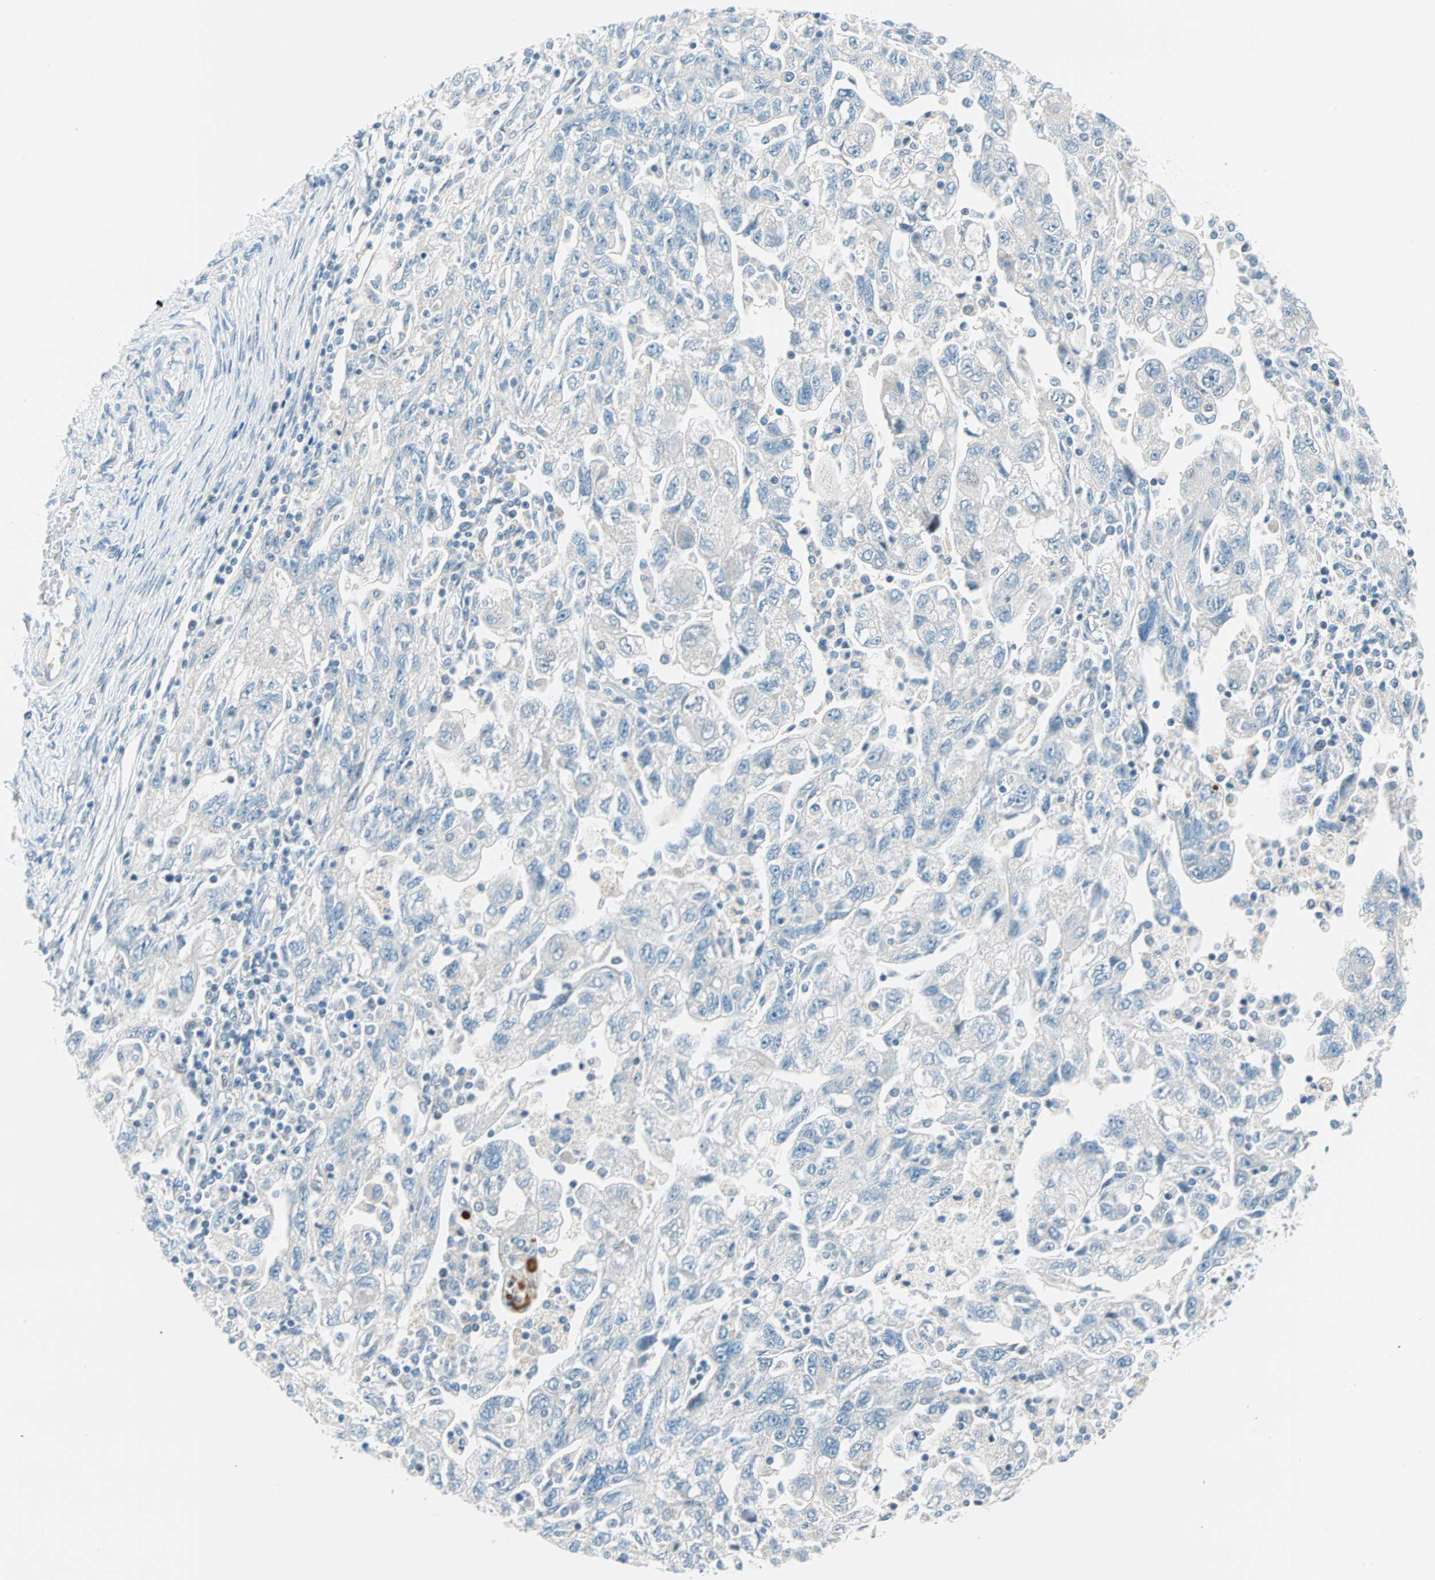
{"staining": {"intensity": "negative", "quantity": "none", "location": "none"}, "tissue": "ovarian cancer", "cell_type": "Tumor cells", "image_type": "cancer", "snomed": [{"axis": "morphology", "description": "Carcinoma, NOS"}, {"axis": "morphology", "description": "Cystadenocarcinoma, serous, NOS"}, {"axis": "topography", "description": "Ovary"}], "caption": "Immunohistochemistry (IHC) image of human carcinoma (ovarian) stained for a protein (brown), which reveals no positivity in tumor cells.", "gene": "TMEM163", "patient": {"sex": "female", "age": 69}}